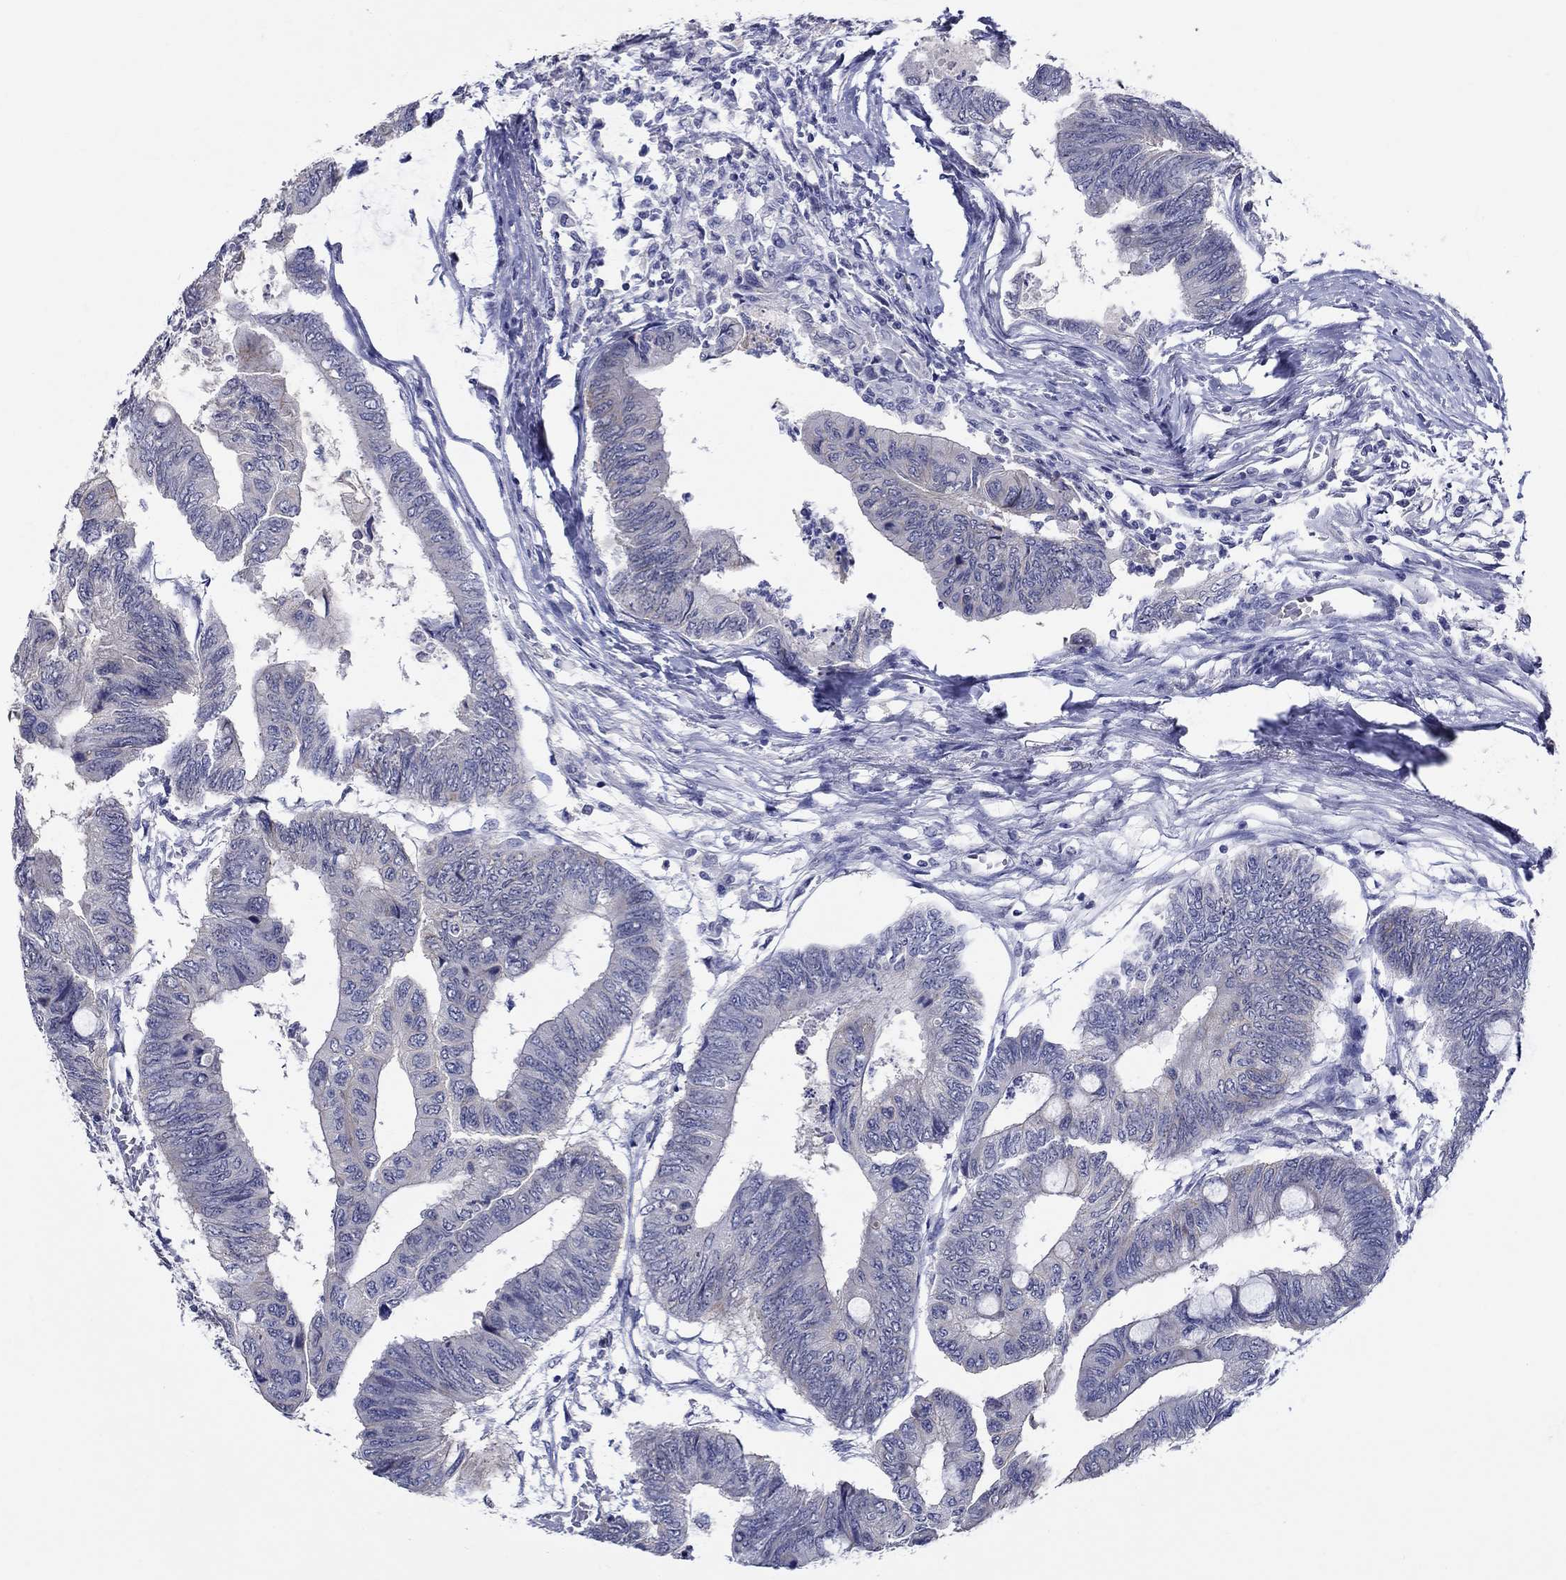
{"staining": {"intensity": "negative", "quantity": "none", "location": "none"}, "tissue": "colorectal cancer", "cell_type": "Tumor cells", "image_type": "cancer", "snomed": [{"axis": "morphology", "description": "Normal tissue, NOS"}, {"axis": "morphology", "description": "Adenocarcinoma, NOS"}, {"axis": "topography", "description": "Rectum"}, {"axis": "topography", "description": "Peripheral nerve tissue"}], "caption": "Adenocarcinoma (colorectal) stained for a protein using immunohistochemistry displays no expression tumor cells.", "gene": "SLC30A3", "patient": {"sex": "male", "age": 92}}